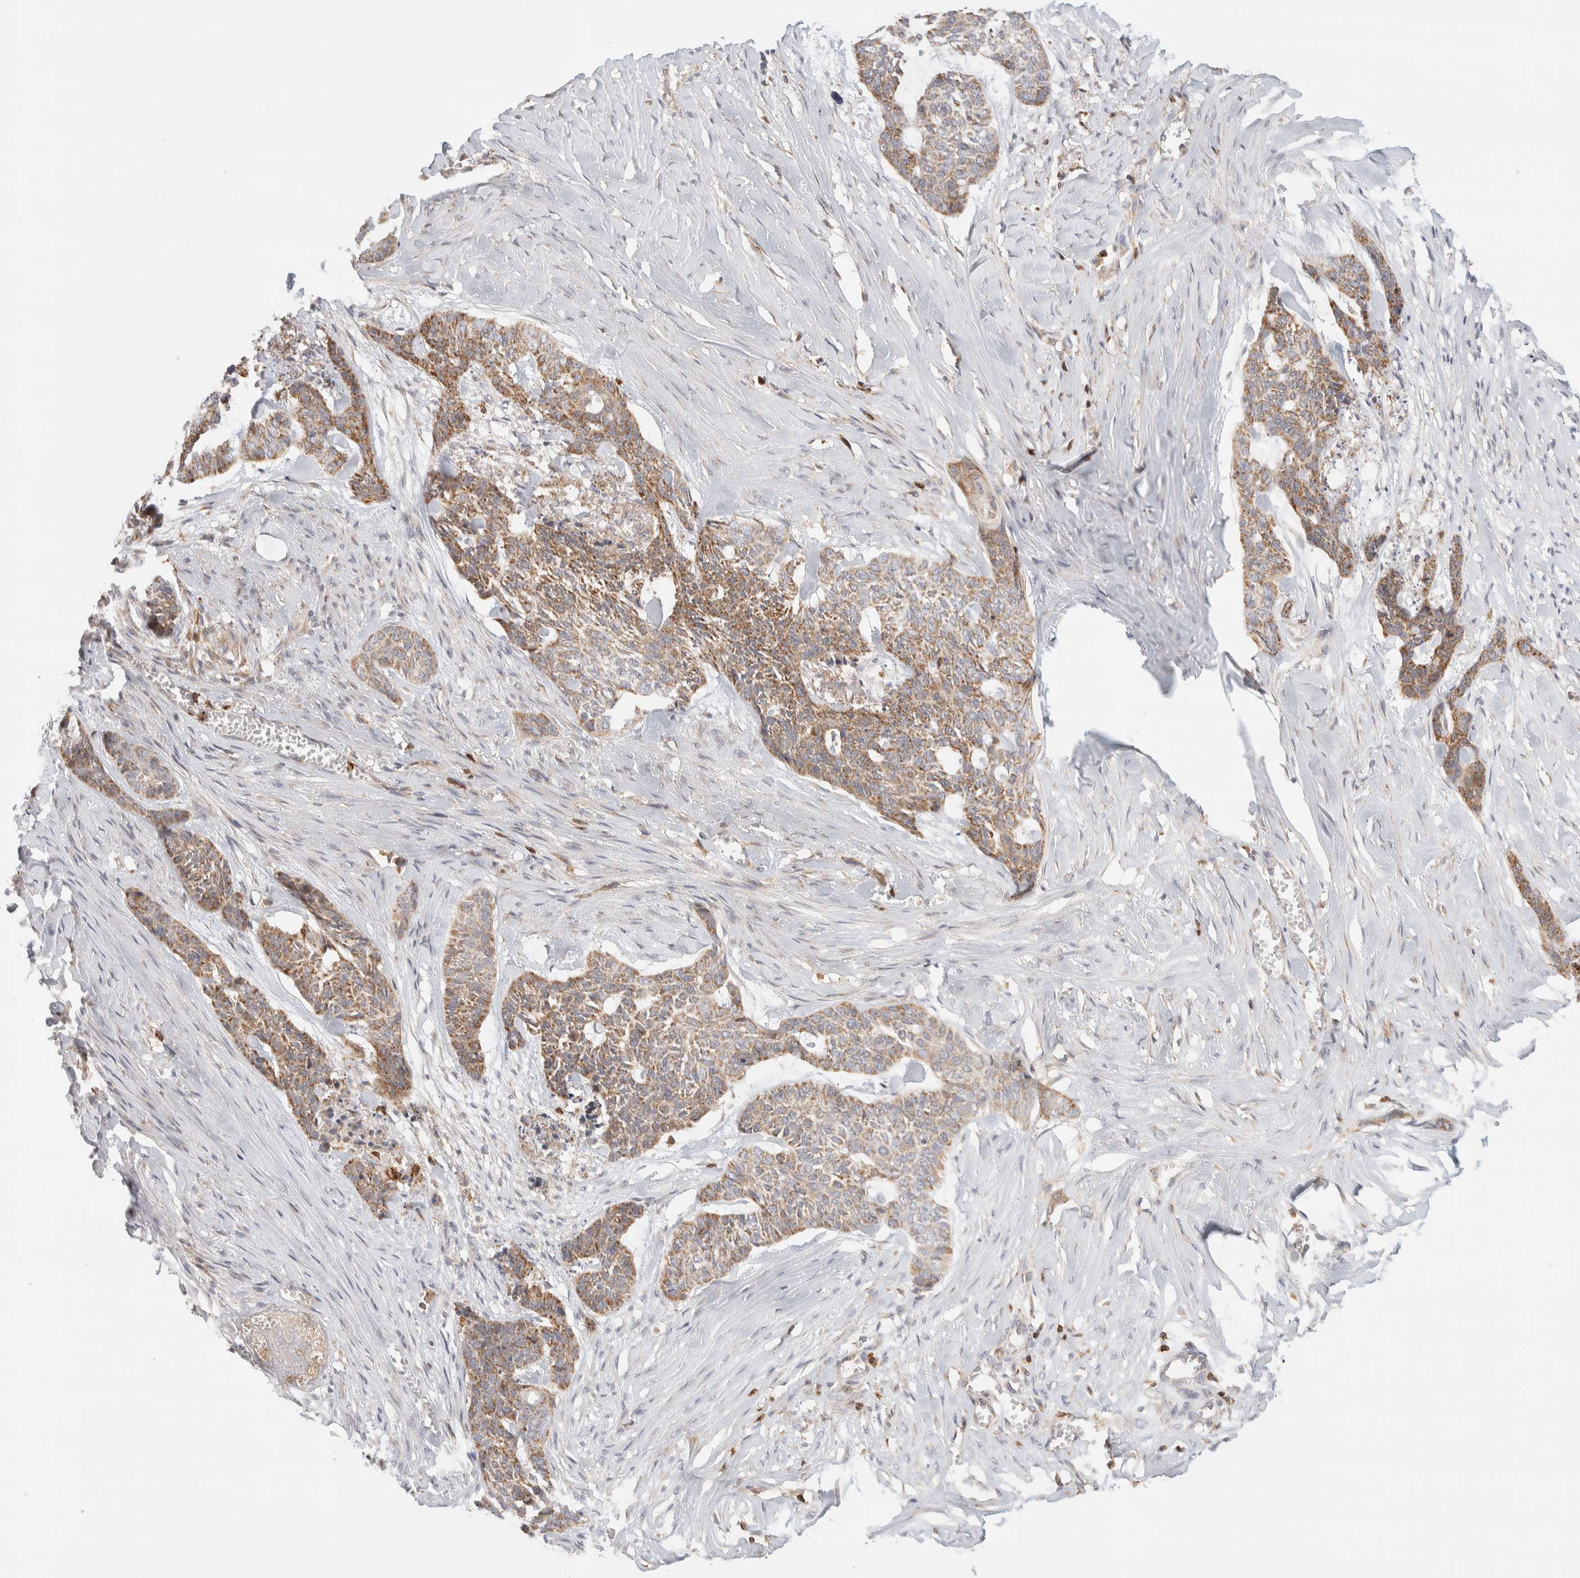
{"staining": {"intensity": "moderate", "quantity": ">75%", "location": "cytoplasmic/membranous"}, "tissue": "skin cancer", "cell_type": "Tumor cells", "image_type": "cancer", "snomed": [{"axis": "morphology", "description": "Basal cell carcinoma"}, {"axis": "topography", "description": "Skin"}], "caption": "Immunohistochemistry (IHC) photomicrograph of skin cancer (basal cell carcinoma) stained for a protein (brown), which exhibits medium levels of moderate cytoplasmic/membranous positivity in about >75% of tumor cells.", "gene": "RUNDC1", "patient": {"sex": "female", "age": 64}}